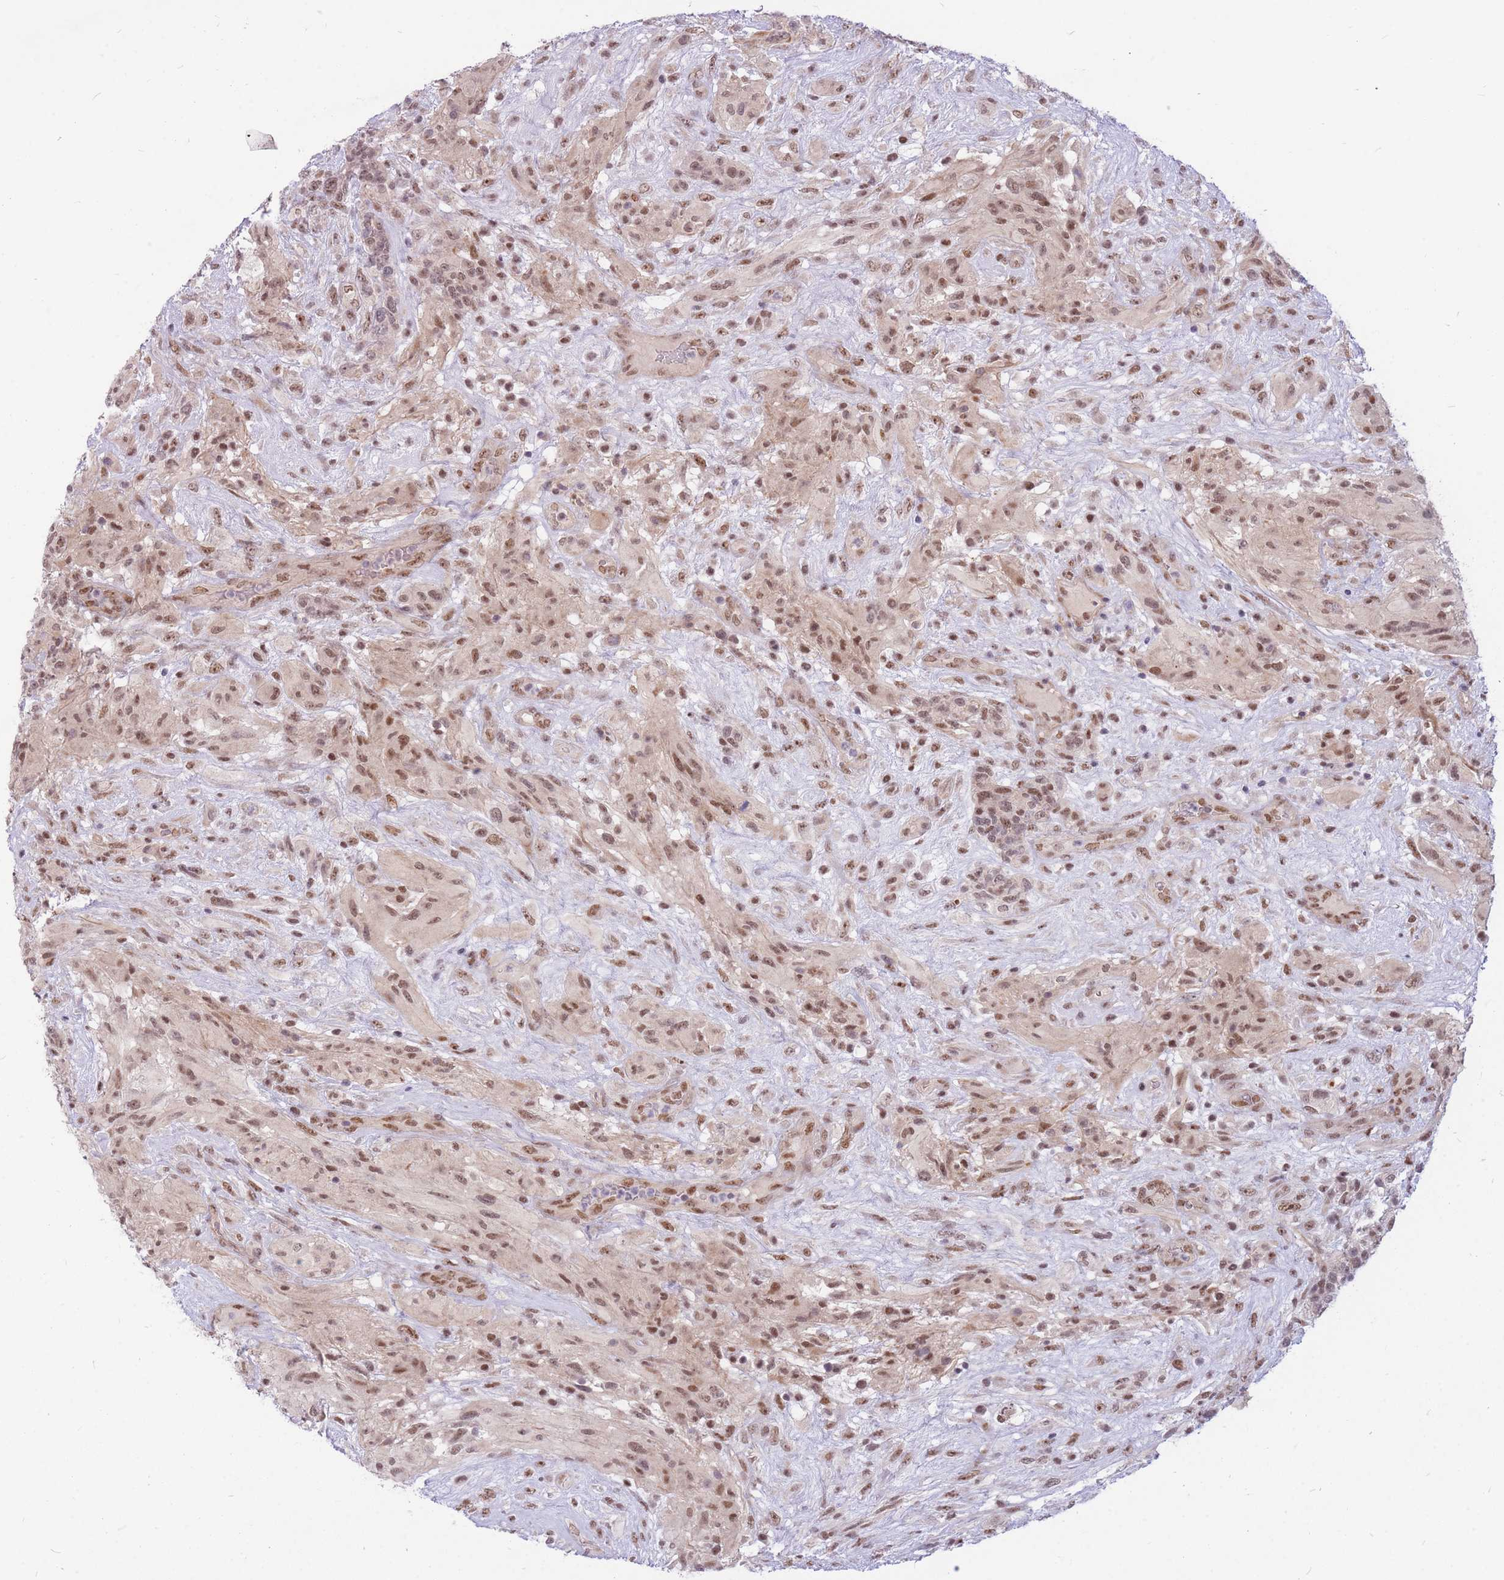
{"staining": {"intensity": "moderate", "quantity": ">75%", "location": "nuclear"}, "tissue": "glioma", "cell_type": "Tumor cells", "image_type": "cancer", "snomed": [{"axis": "morphology", "description": "Glioma, malignant, High grade"}, {"axis": "topography", "description": "Brain"}], "caption": "Immunohistochemical staining of glioma demonstrates medium levels of moderate nuclear protein expression in approximately >75% of tumor cells.", "gene": "ERCC2", "patient": {"sex": "male", "age": 61}}